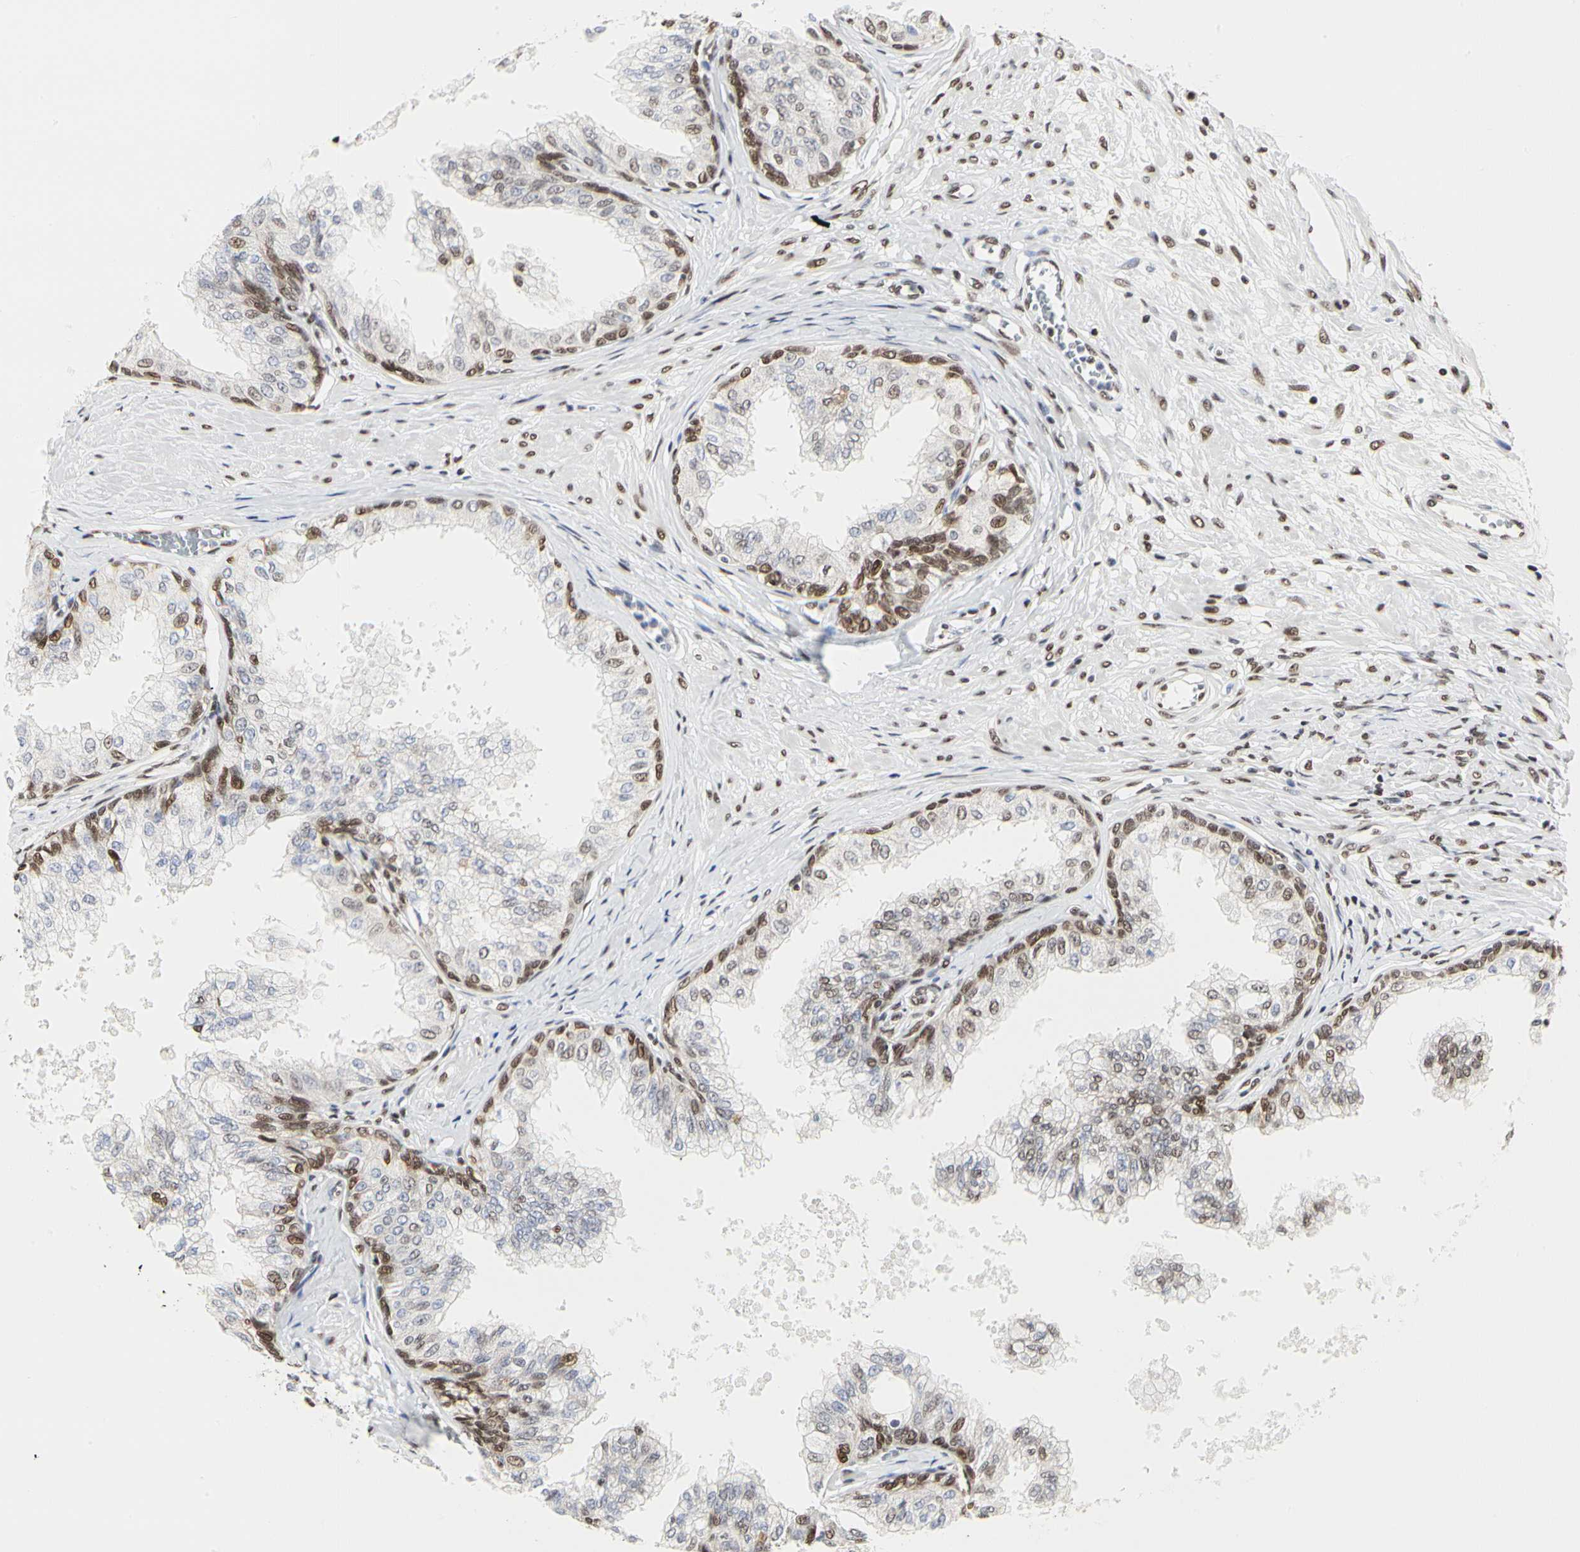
{"staining": {"intensity": "strong", "quantity": "25%-75%", "location": "nuclear"}, "tissue": "prostate", "cell_type": "Glandular cells", "image_type": "normal", "snomed": [{"axis": "morphology", "description": "Normal tissue, NOS"}, {"axis": "topography", "description": "Prostate"}, {"axis": "topography", "description": "Seminal veicle"}], "caption": "The histopathology image reveals immunohistochemical staining of benign prostate. There is strong nuclear expression is seen in approximately 25%-75% of glandular cells.", "gene": "PRMT3", "patient": {"sex": "male", "age": 60}}